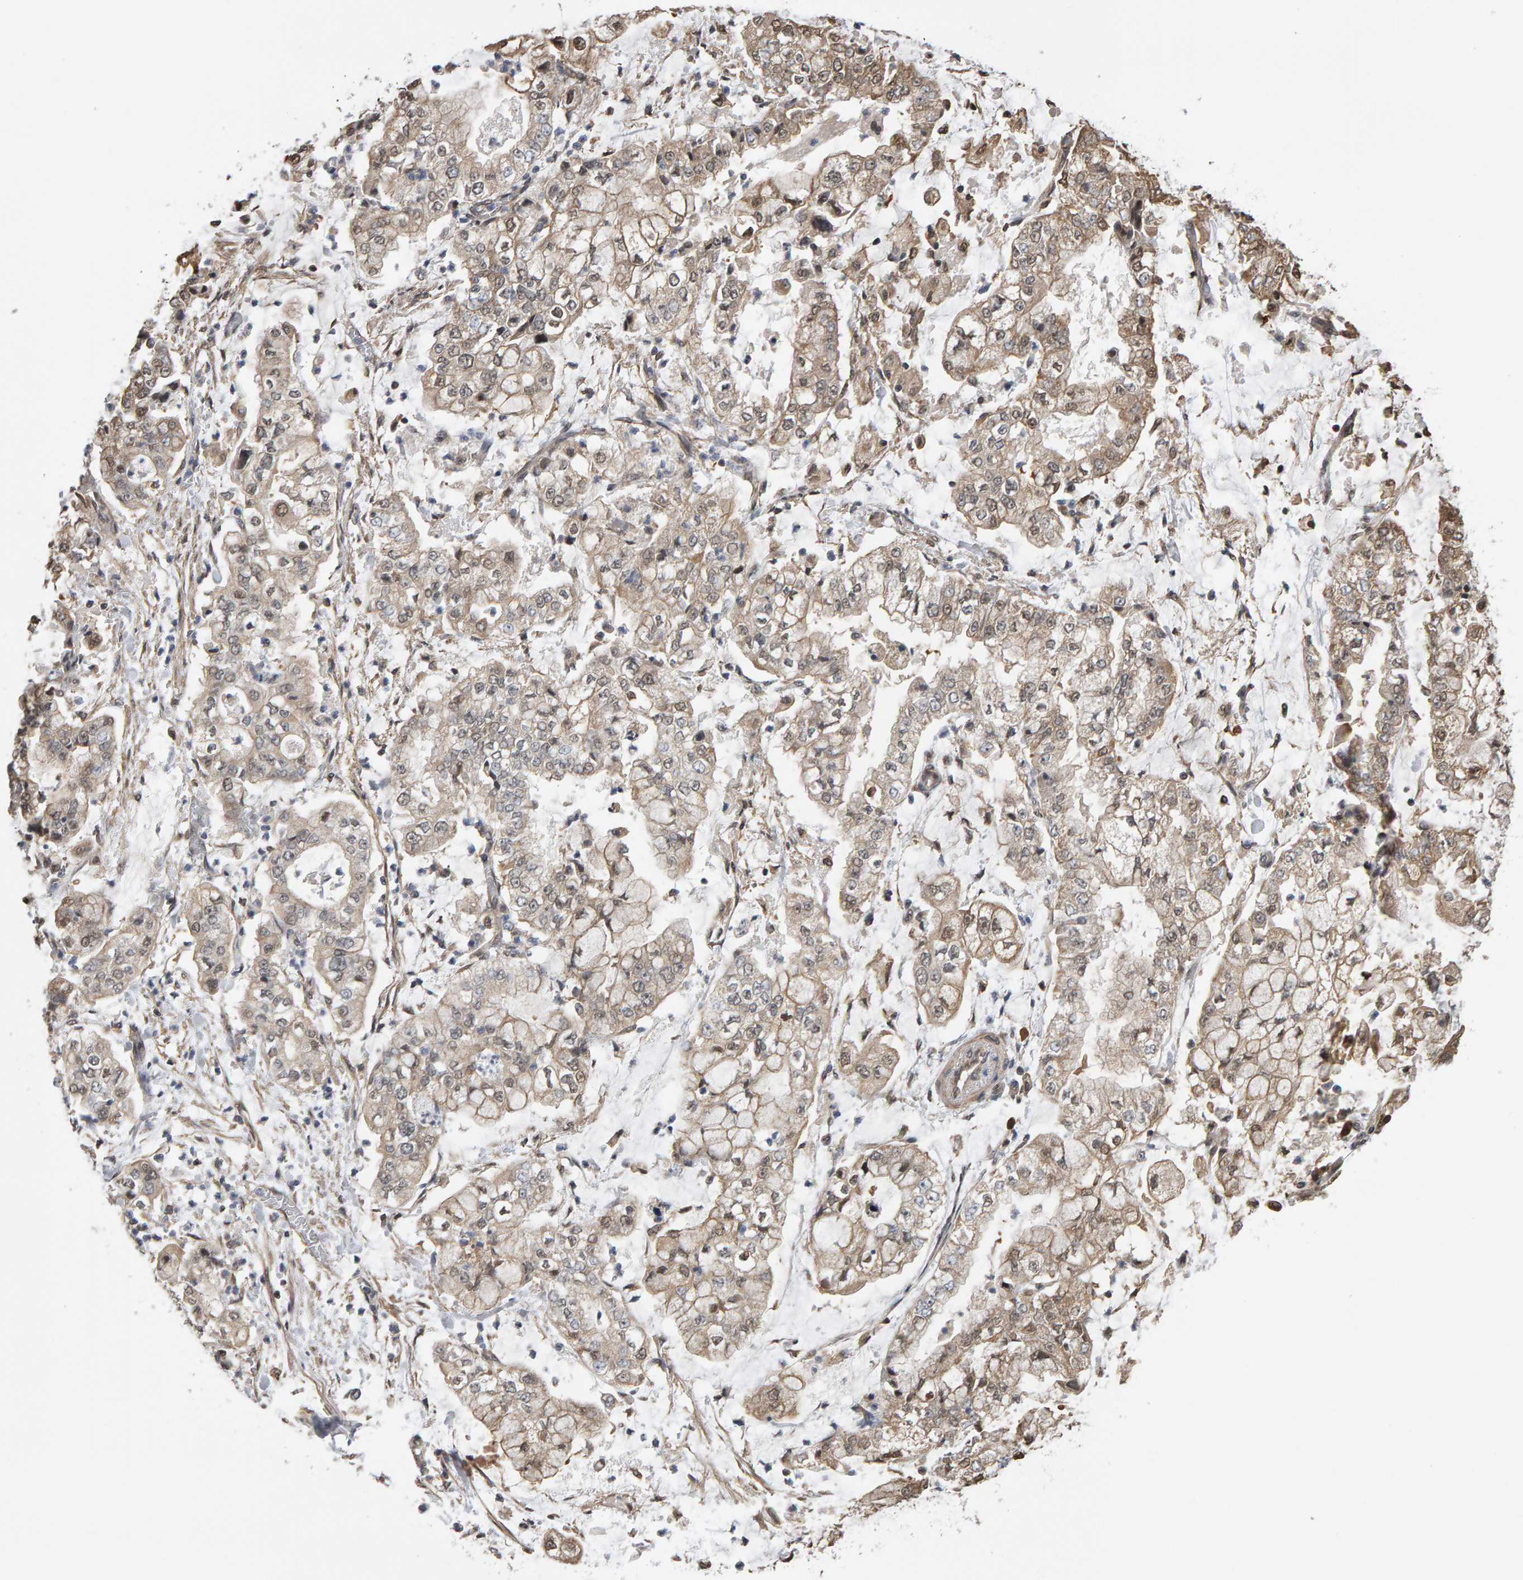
{"staining": {"intensity": "weak", "quantity": "25%-75%", "location": "cytoplasmic/membranous"}, "tissue": "stomach cancer", "cell_type": "Tumor cells", "image_type": "cancer", "snomed": [{"axis": "morphology", "description": "Adenocarcinoma, NOS"}, {"axis": "topography", "description": "Stomach"}], "caption": "Brown immunohistochemical staining in human stomach cancer (adenocarcinoma) reveals weak cytoplasmic/membranous staining in about 25%-75% of tumor cells. (DAB = brown stain, brightfield microscopy at high magnification).", "gene": "COASY", "patient": {"sex": "male", "age": 76}}